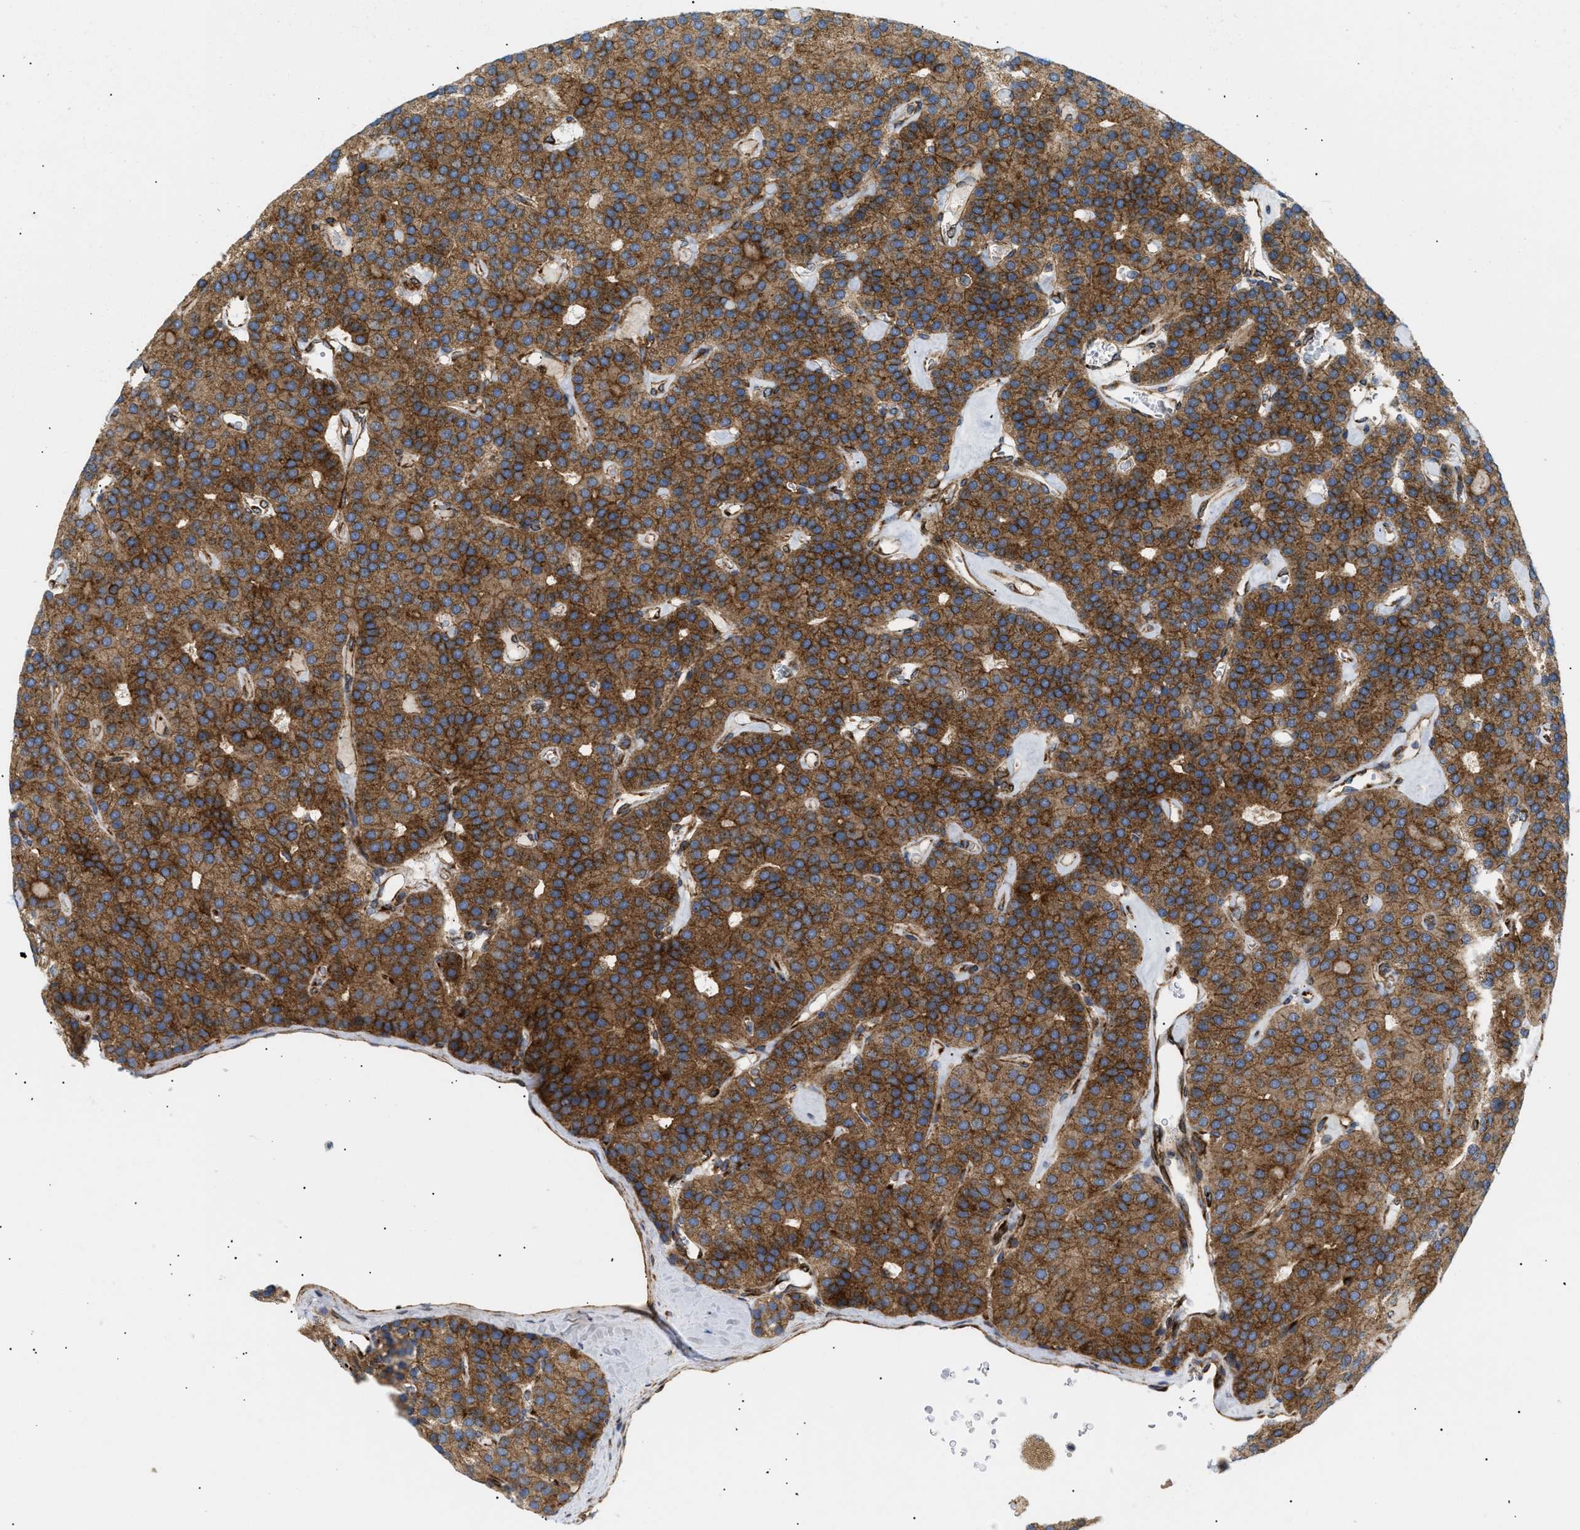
{"staining": {"intensity": "strong", "quantity": ">75%", "location": "cytoplasmic/membranous"}, "tissue": "parathyroid gland", "cell_type": "Glandular cells", "image_type": "normal", "snomed": [{"axis": "morphology", "description": "Normal tissue, NOS"}, {"axis": "morphology", "description": "Adenoma, NOS"}, {"axis": "topography", "description": "Parathyroid gland"}], "caption": "Protein expression by immunohistochemistry (IHC) exhibits strong cytoplasmic/membranous positivity in approximately >75% of glandular cells in benign parathyroid gland.", "gene": "DCTN4", "patient": {"sex": "female", "age": 86}}